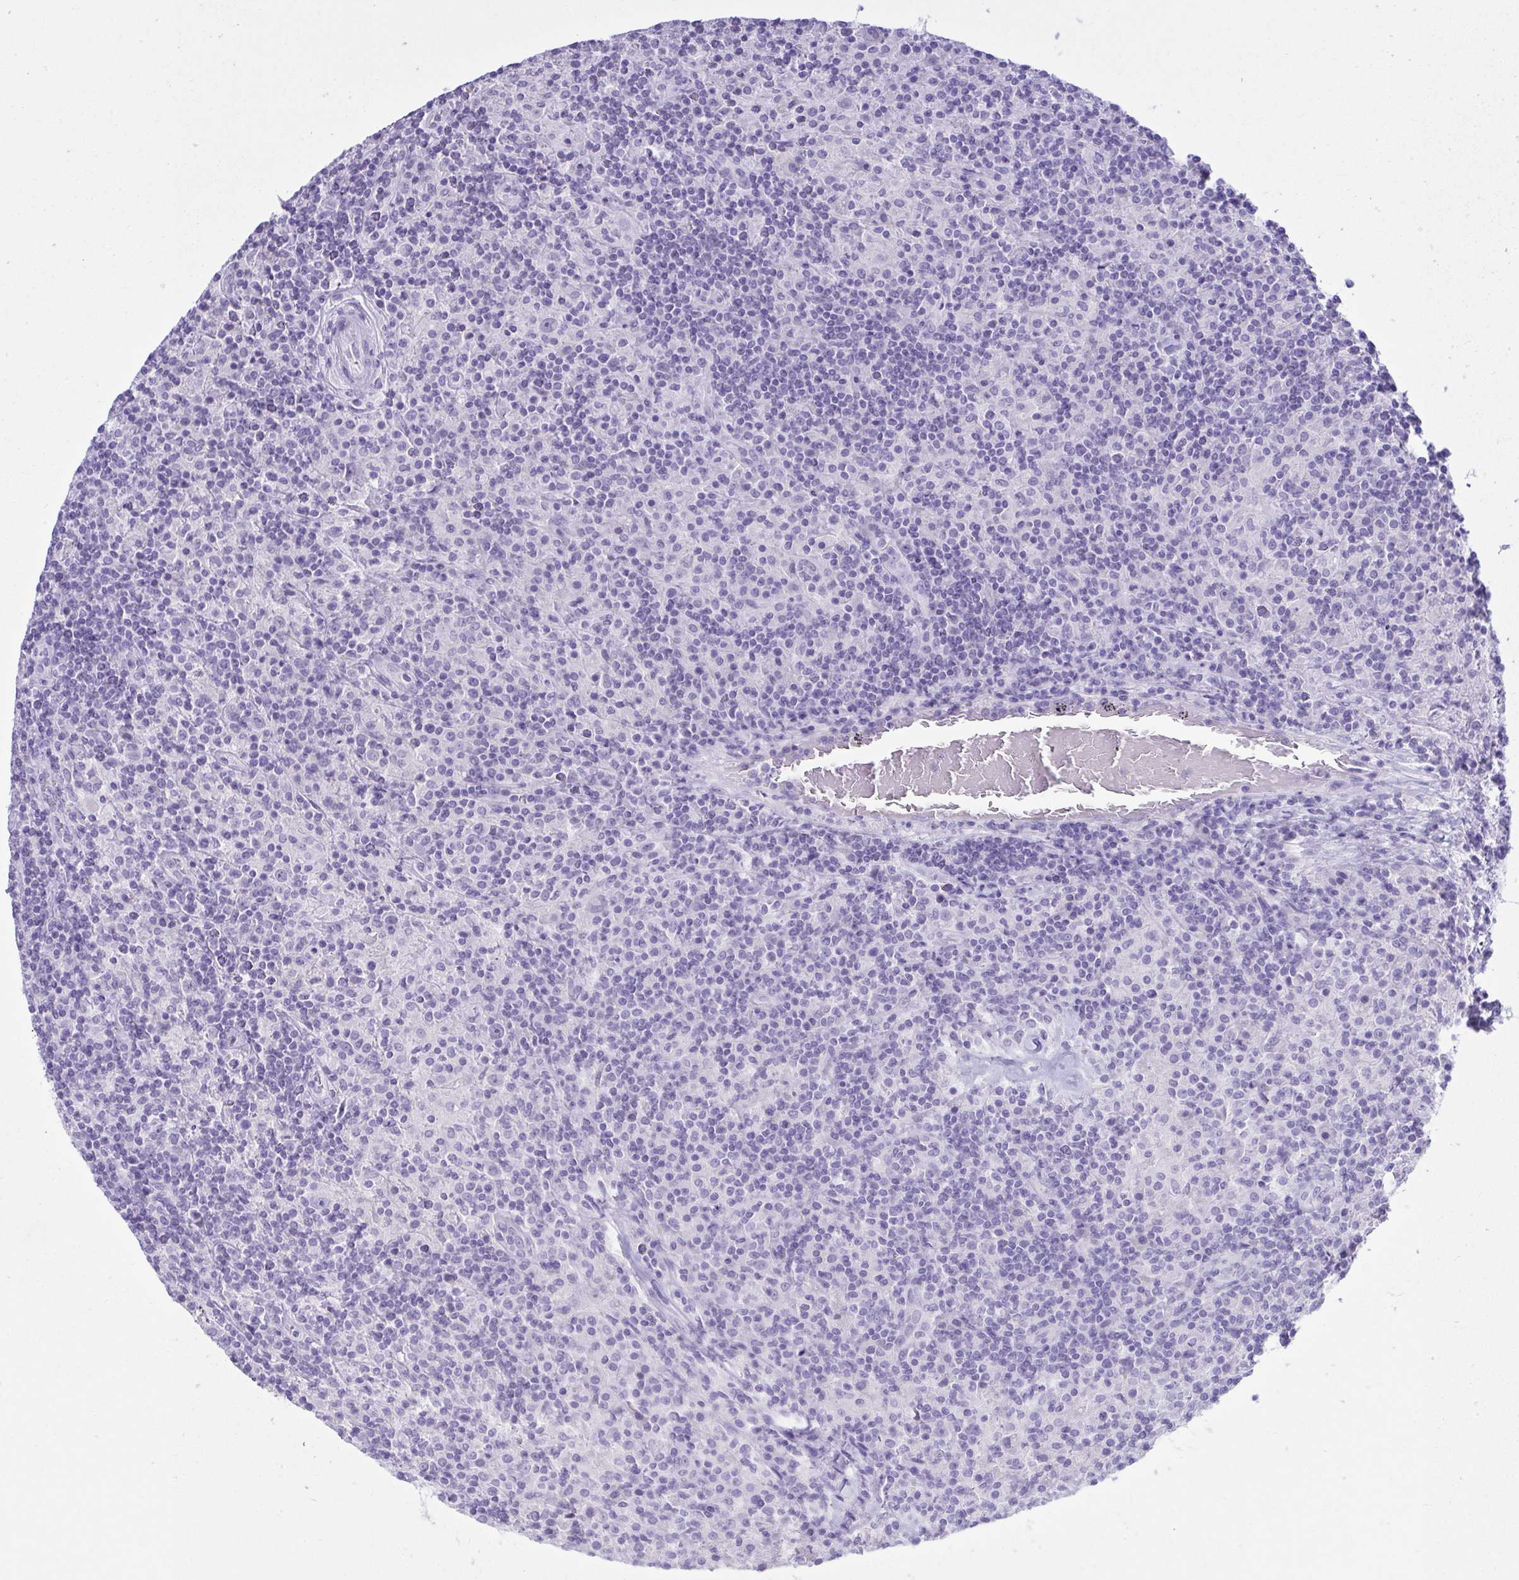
{"staining": {"intensity": "negative", "quantity": "none", "location": "none"}, "tissue": "lymphoma", "cell_type": "Tumor cells", "image_type": "cancer", "snomed": [{"axis": "morphology", "description": "Hodgkin's disease, NOS"}, {"axis": "topography", "description": "Lymph node"}], "caption": "High magnification brightfield microscopy of lymphoma stained with DAB (brown) and counterstained with hematoxylin (blue): tumor cells show no significant expression.", "gene": "GLB1L2", "patient": {"sex": "male", "age": 70}}